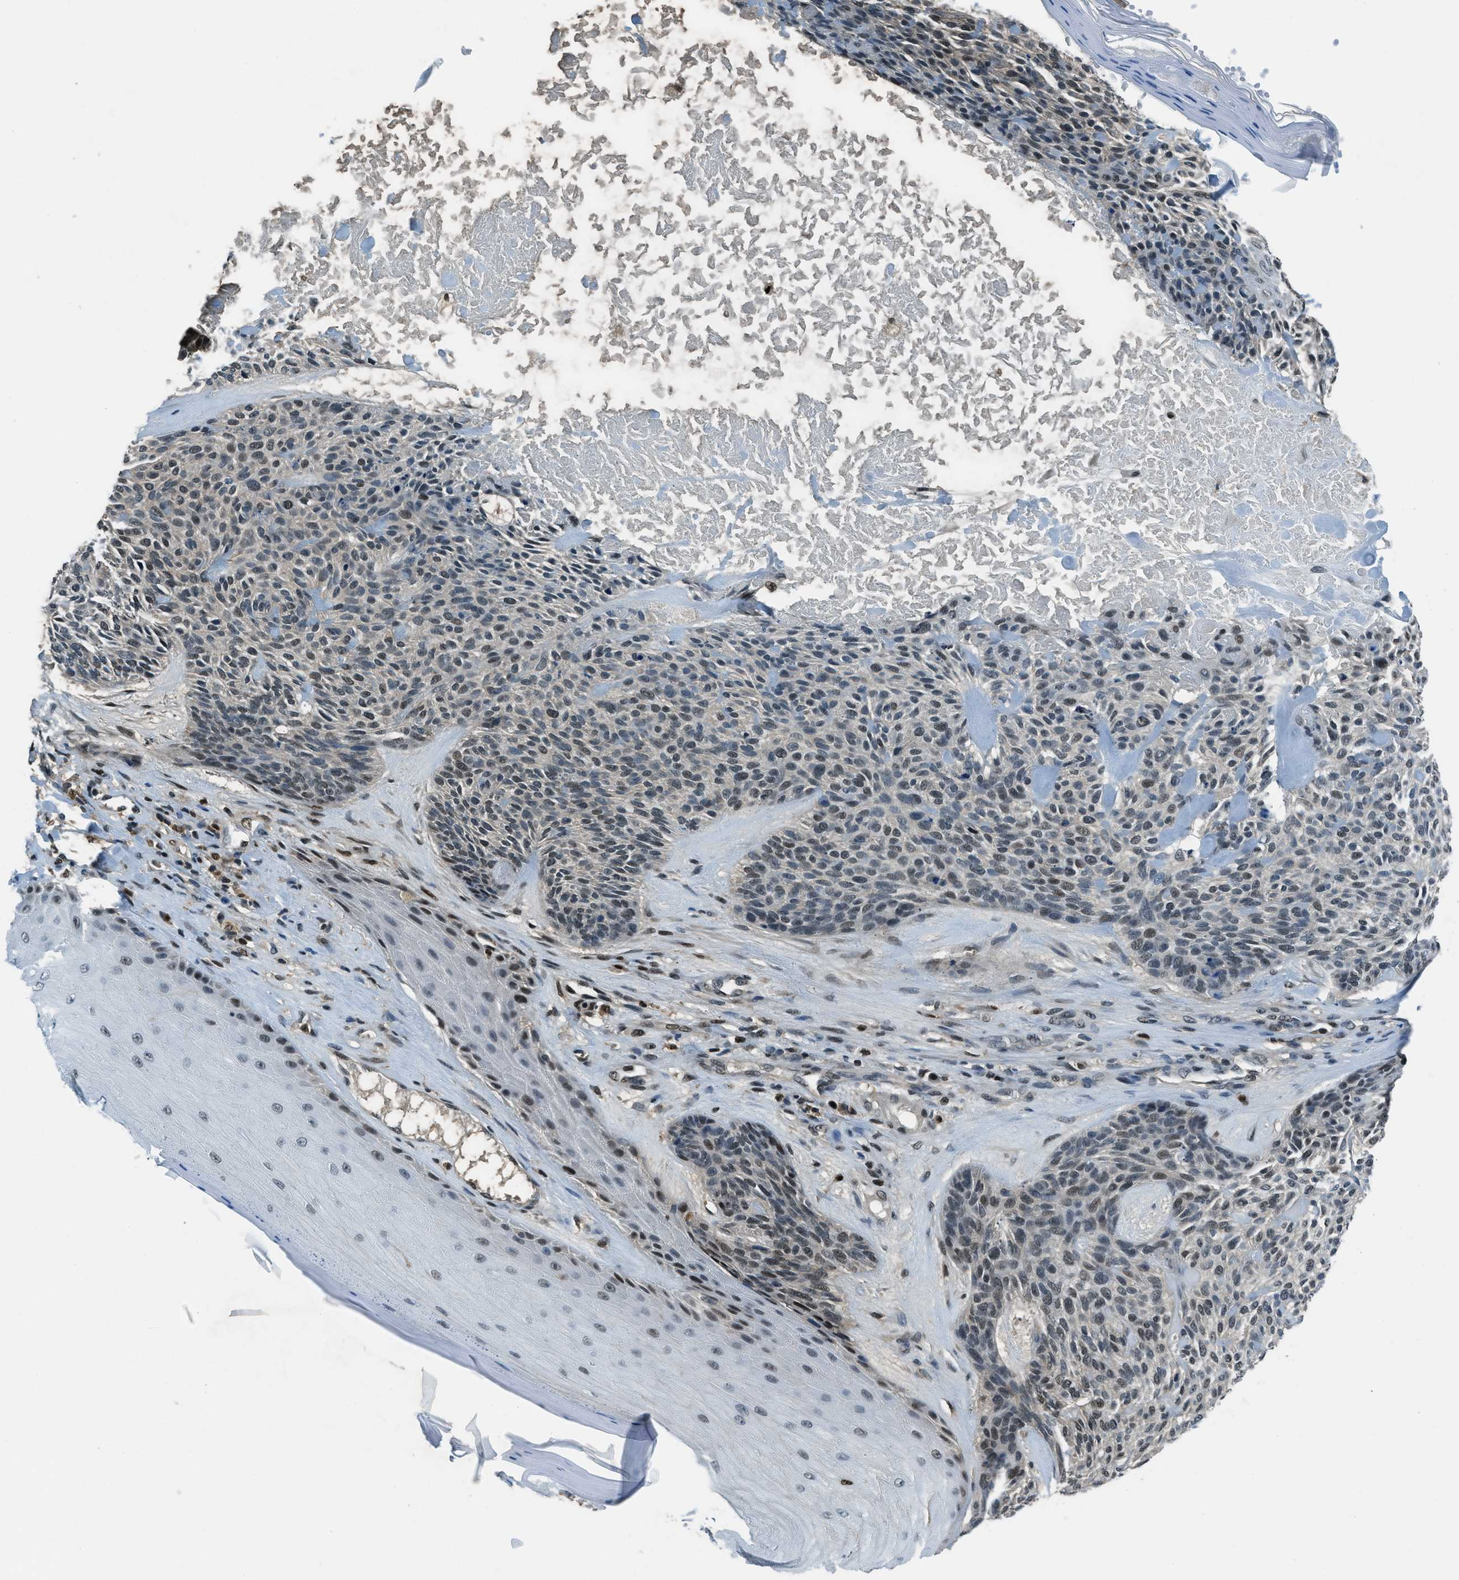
{"staining": {"intensity": "moderate", "quantity": "25%-75%", "location": "nuclear"}, "tissue": "skin cancer", "cell_type": "Tumor cells", "image_type": "cancer", "snomed": [{"axis": "morphology", "description": "Basal cell carcinoma"}, {"axis": "topography", "description": "Skin"}], "caption": "Immunohistochemical staining of human skin basal cell carcinoma demonstrates medium levels of moderate nuclear protein positivity in about 25%-75% of tumor cells.", "gene": "OGFR", "patient": {"sex": "male", "age": 55}}